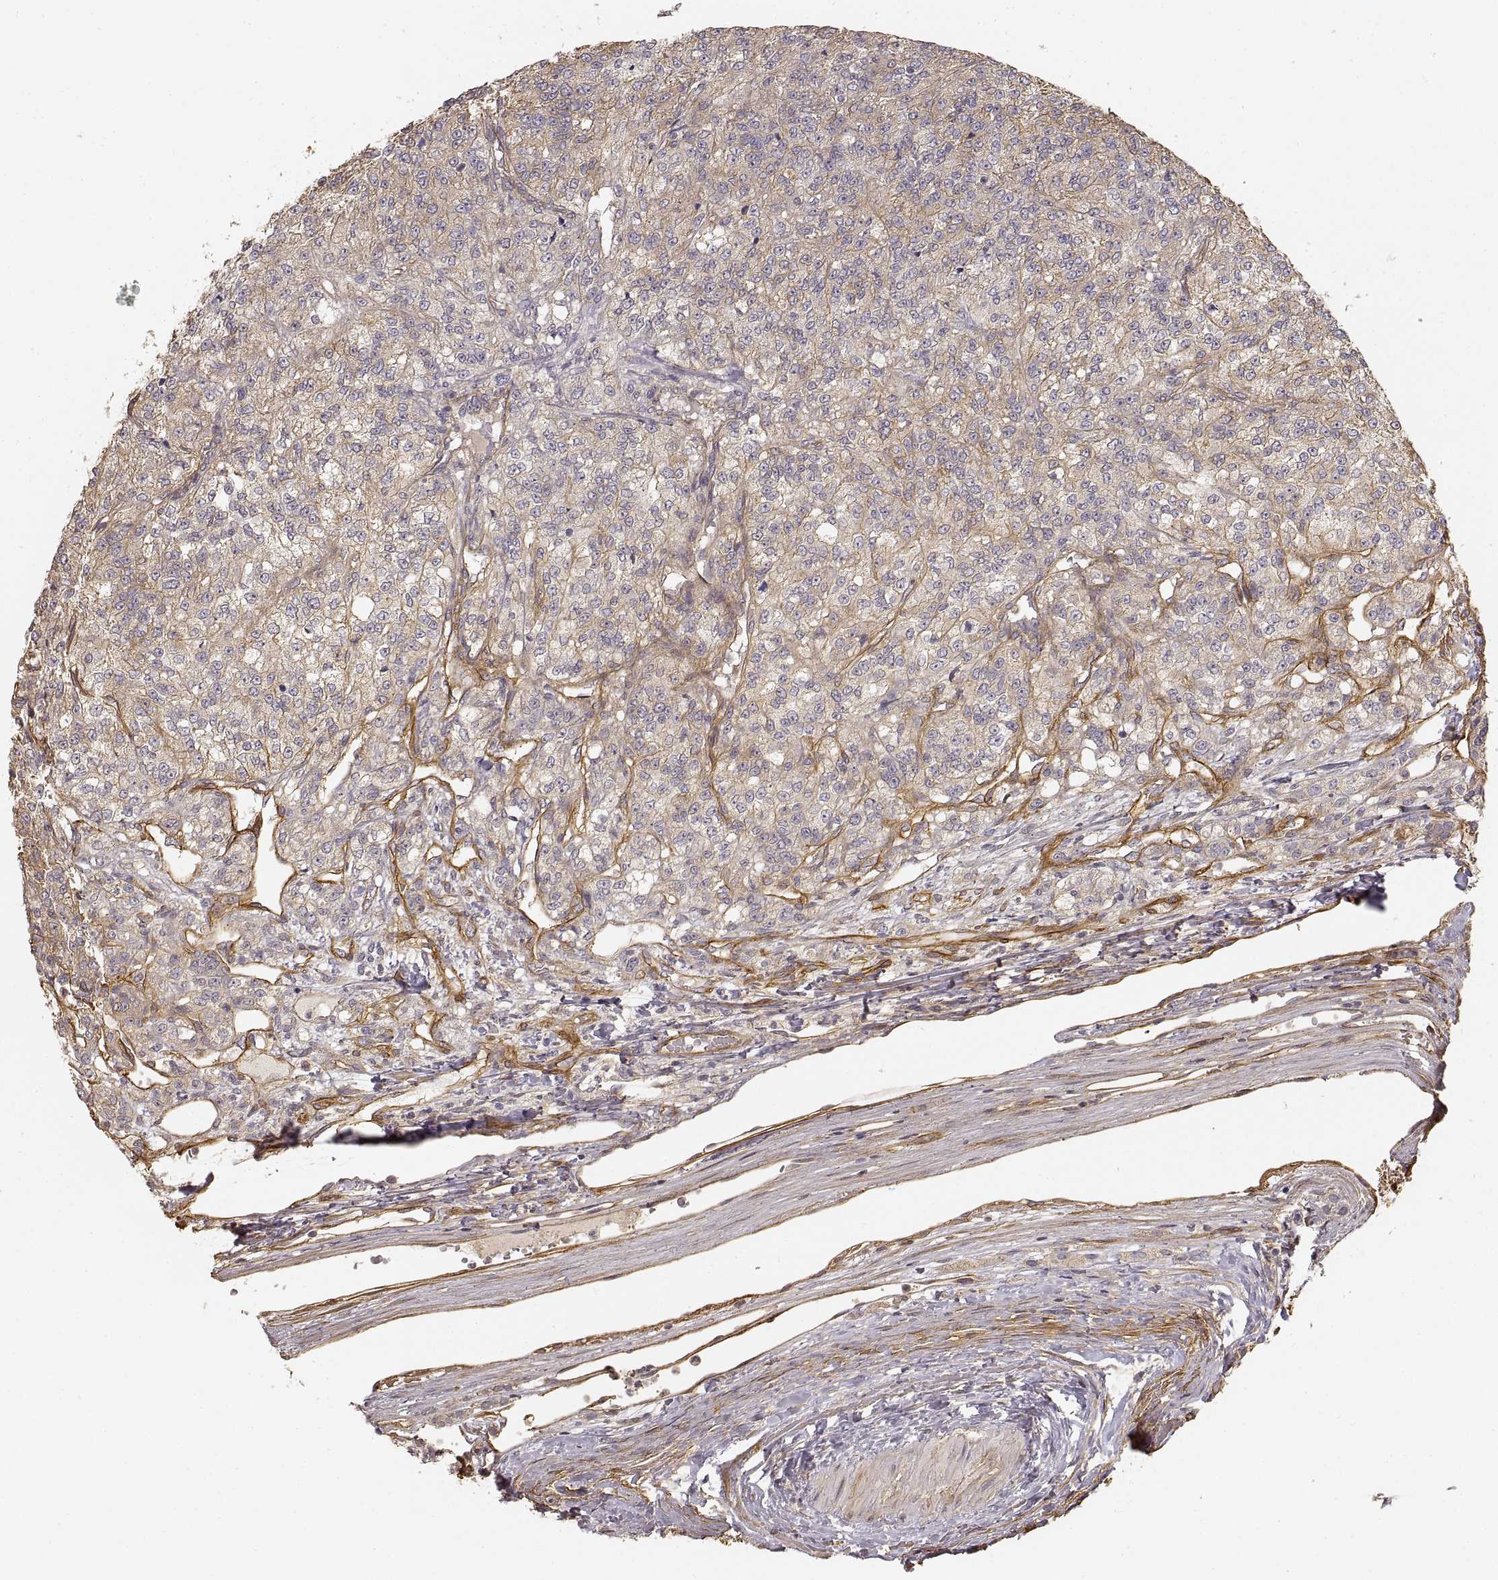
{"staining": {"intensity": "weak", "quantity": ">75%", "location": "cytoplasmic/membranous"}, "tissue": "renal cancer", "cell_type": "Tumor cells", "image_type": "cancer", "snomed": [{"axis": "morphology", "description": "Adenocarcinoma, NOS"}, {"axis": "topography", "description": "Kidney"}], "caption": "There is low levels of weak cytoplasmic/membranous expression in tumor cells of renal cancer (adenocarcinoma), as demonstrated by immunohistochemical staining (brown color).", "gene": "LAMA4", "patient": {"sex": "female", "age": 63}}